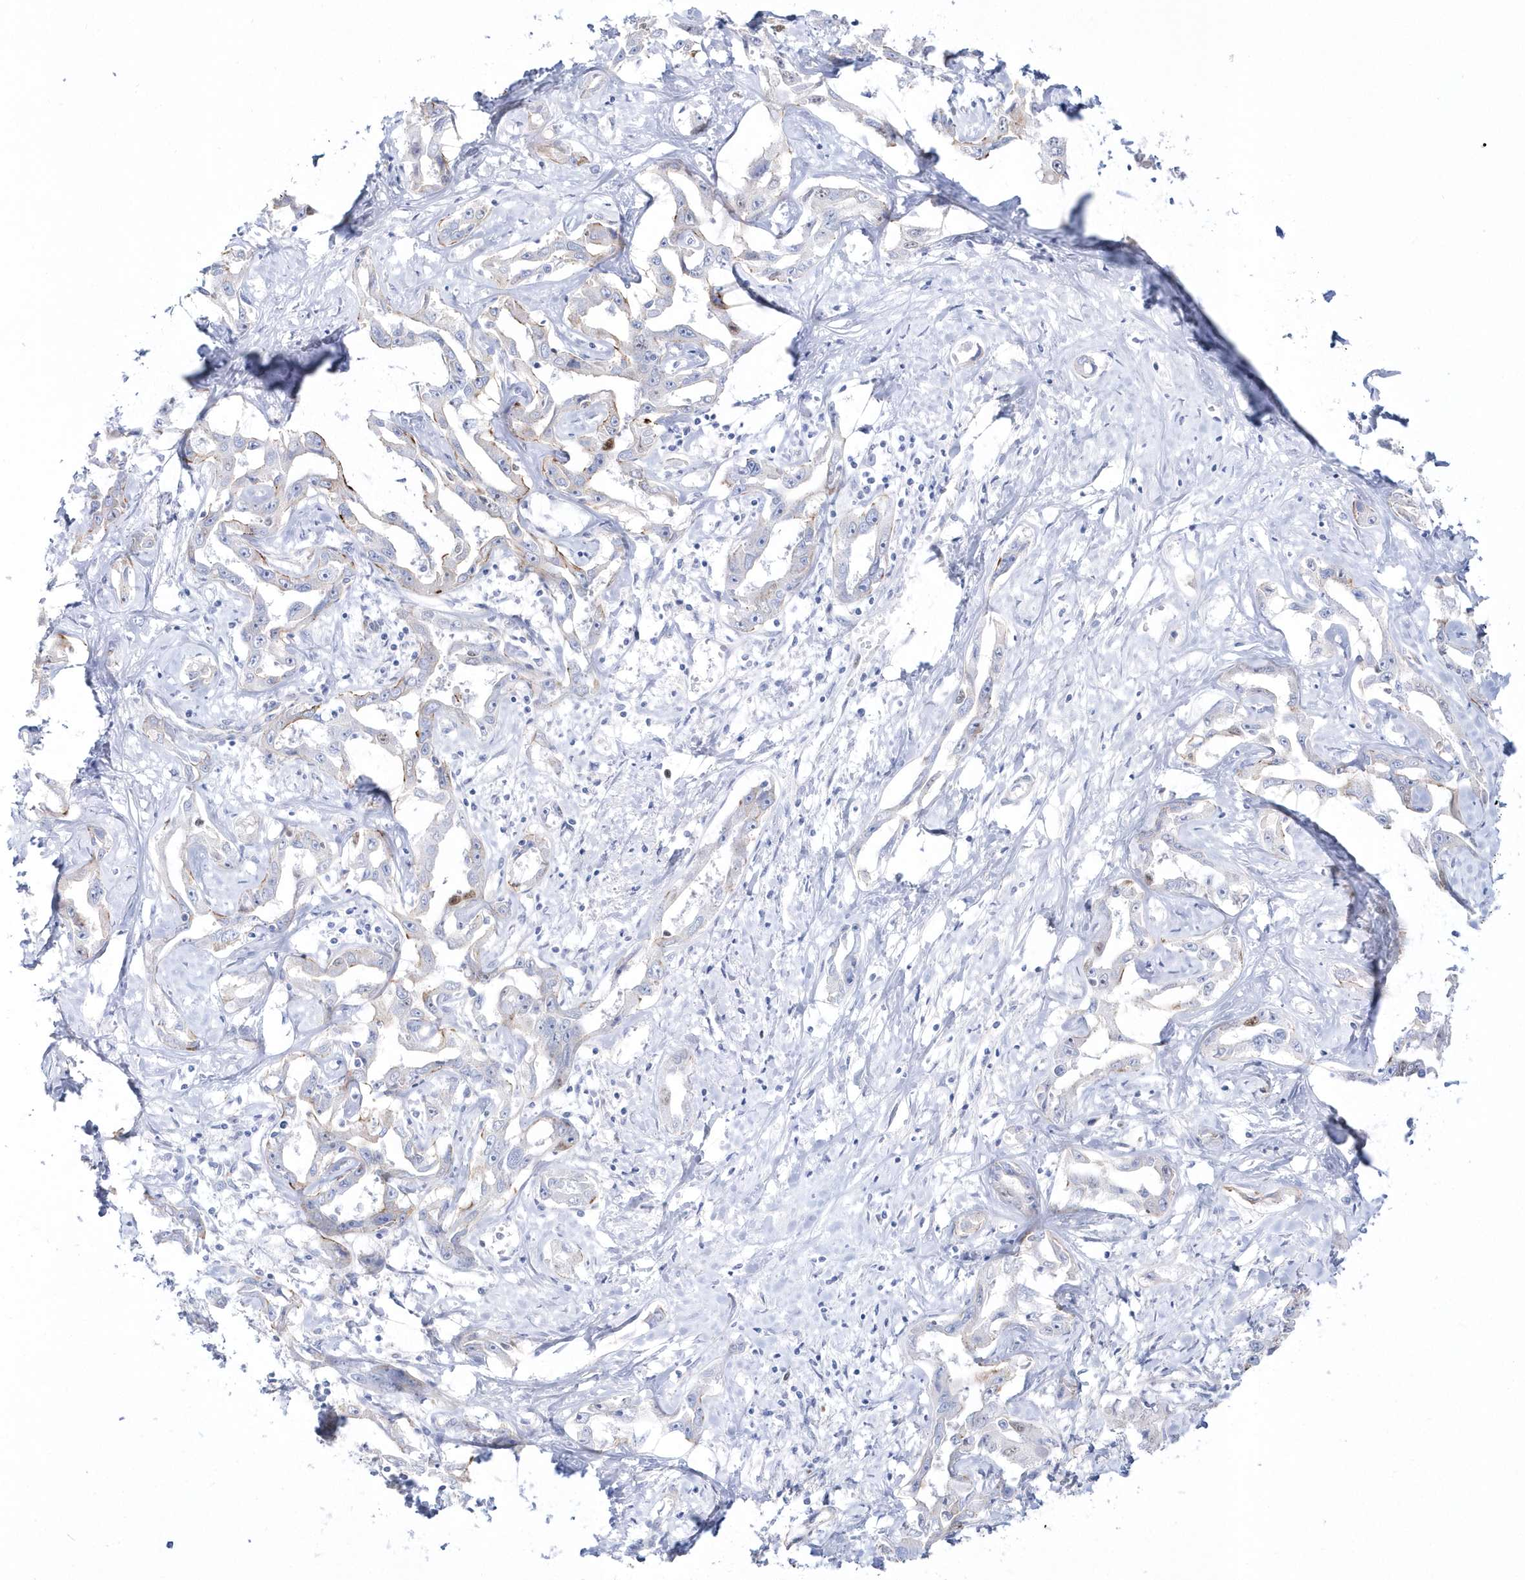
{"staining": {"intensity": "moderate", "quantity": "<25%", "location": "cytoplasmic/membranous"}, "tissue": "liver cancer", "cell_type": "Tumor cells", "image_type": "cancer", "snomed": [{"axis": "morphology", "description": "Cholangiocarcinoma"}, {"axis": "topography", "description": "Liver"}], "caption": "Immunohistochemical staining of human cholangiocarcinoma (liver) reveals low levels of moderate cytoplasmic/membranous protein staining in approximately <25% of tumor cells.", "gene": "TMCO6", "patient": {"sex": "male", "age": 59}}